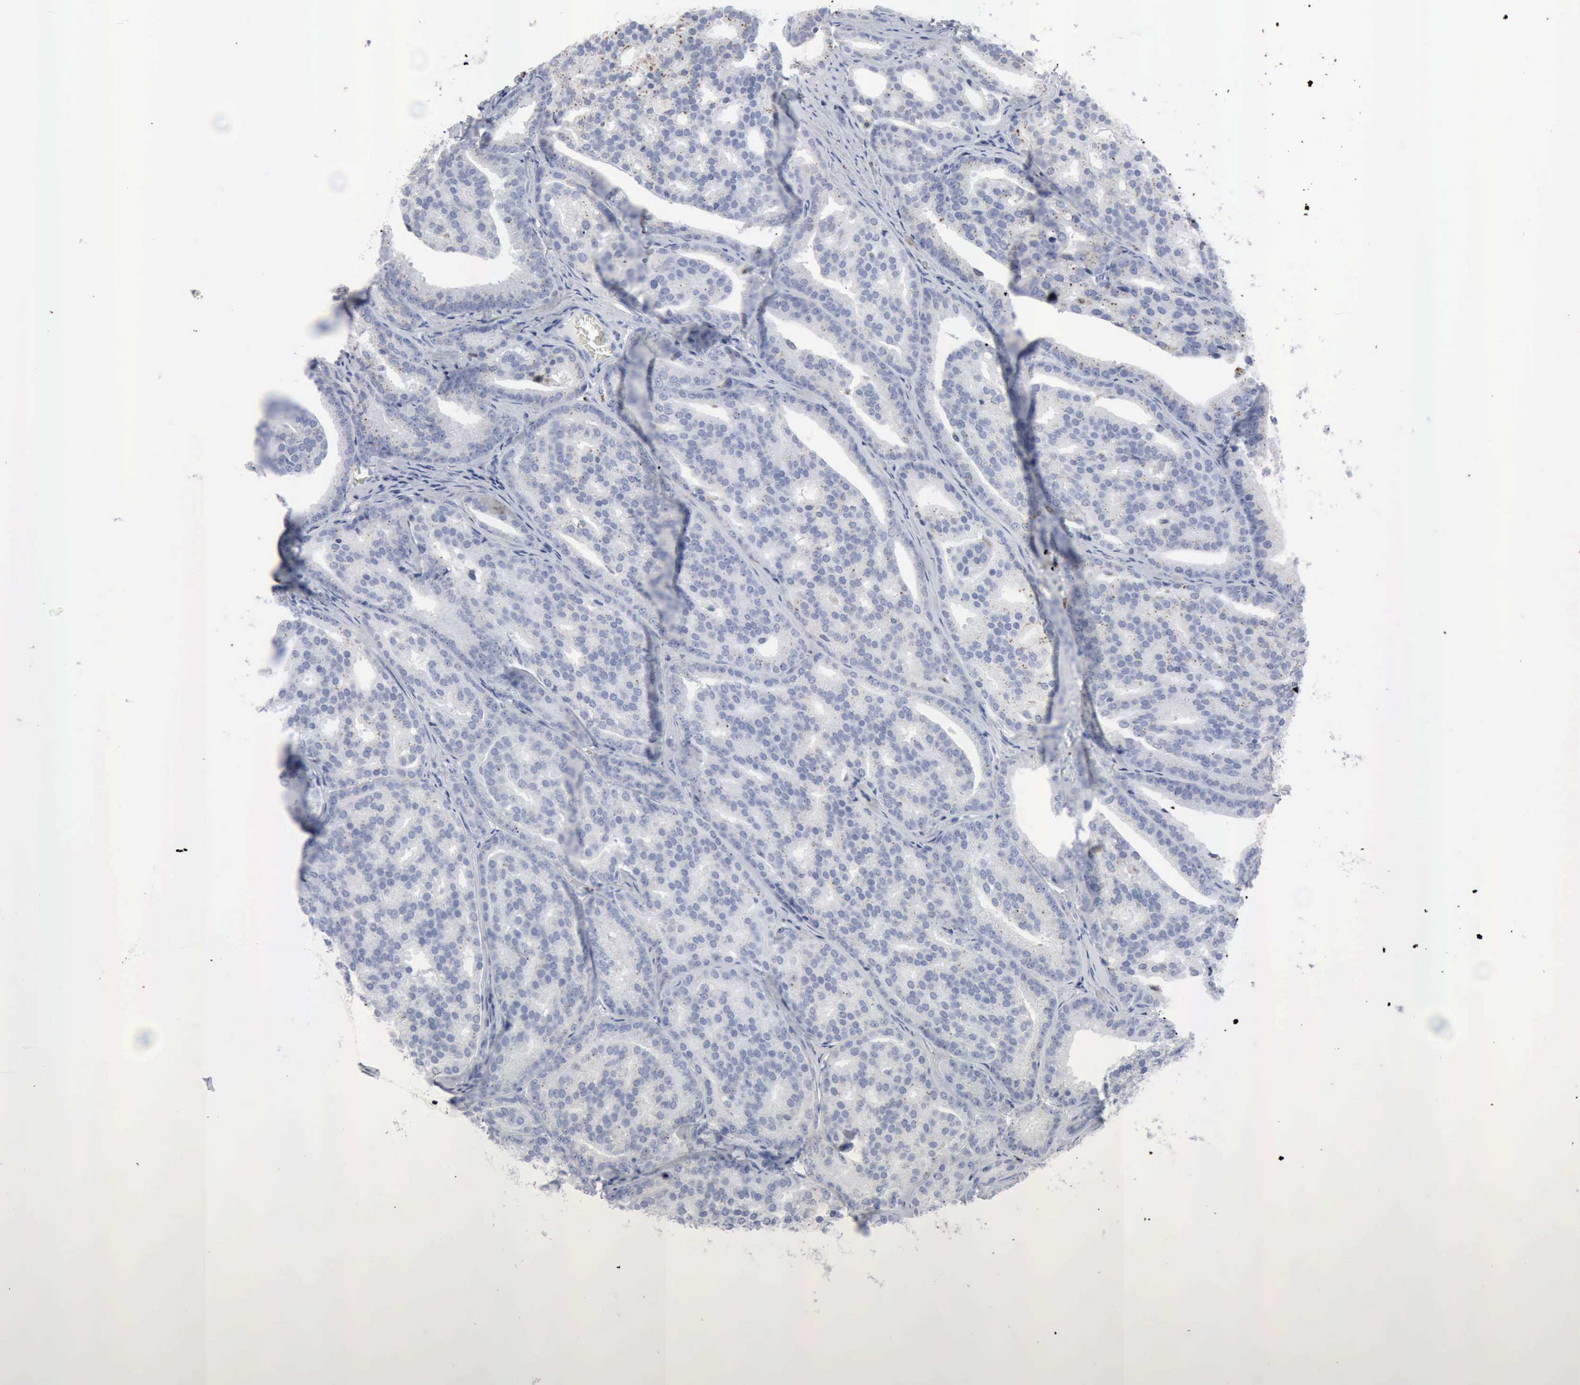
{"staining": {"intensity": "weak", "quantity": "25%-75%", "location": "cytoplasmic/membranous"}, "tissue": "prostate cancer", "cell_type": "Tumor cells", "image_type": "cancer", "snomed": [{"axis": "morphology", "description": "Adenocarcinoma, High grade"}, {"axis": "topography", "description": "Prostate"}], "caption": "About 25%-75% of tumor cells in high-grade adenocarcinoma (prostate) show weak cytoplasmic/membranous protein expression as visualized by brown immunohistochemical staining.", "gene": "GLA", "patient": {"sex": "male", "age": 64}}